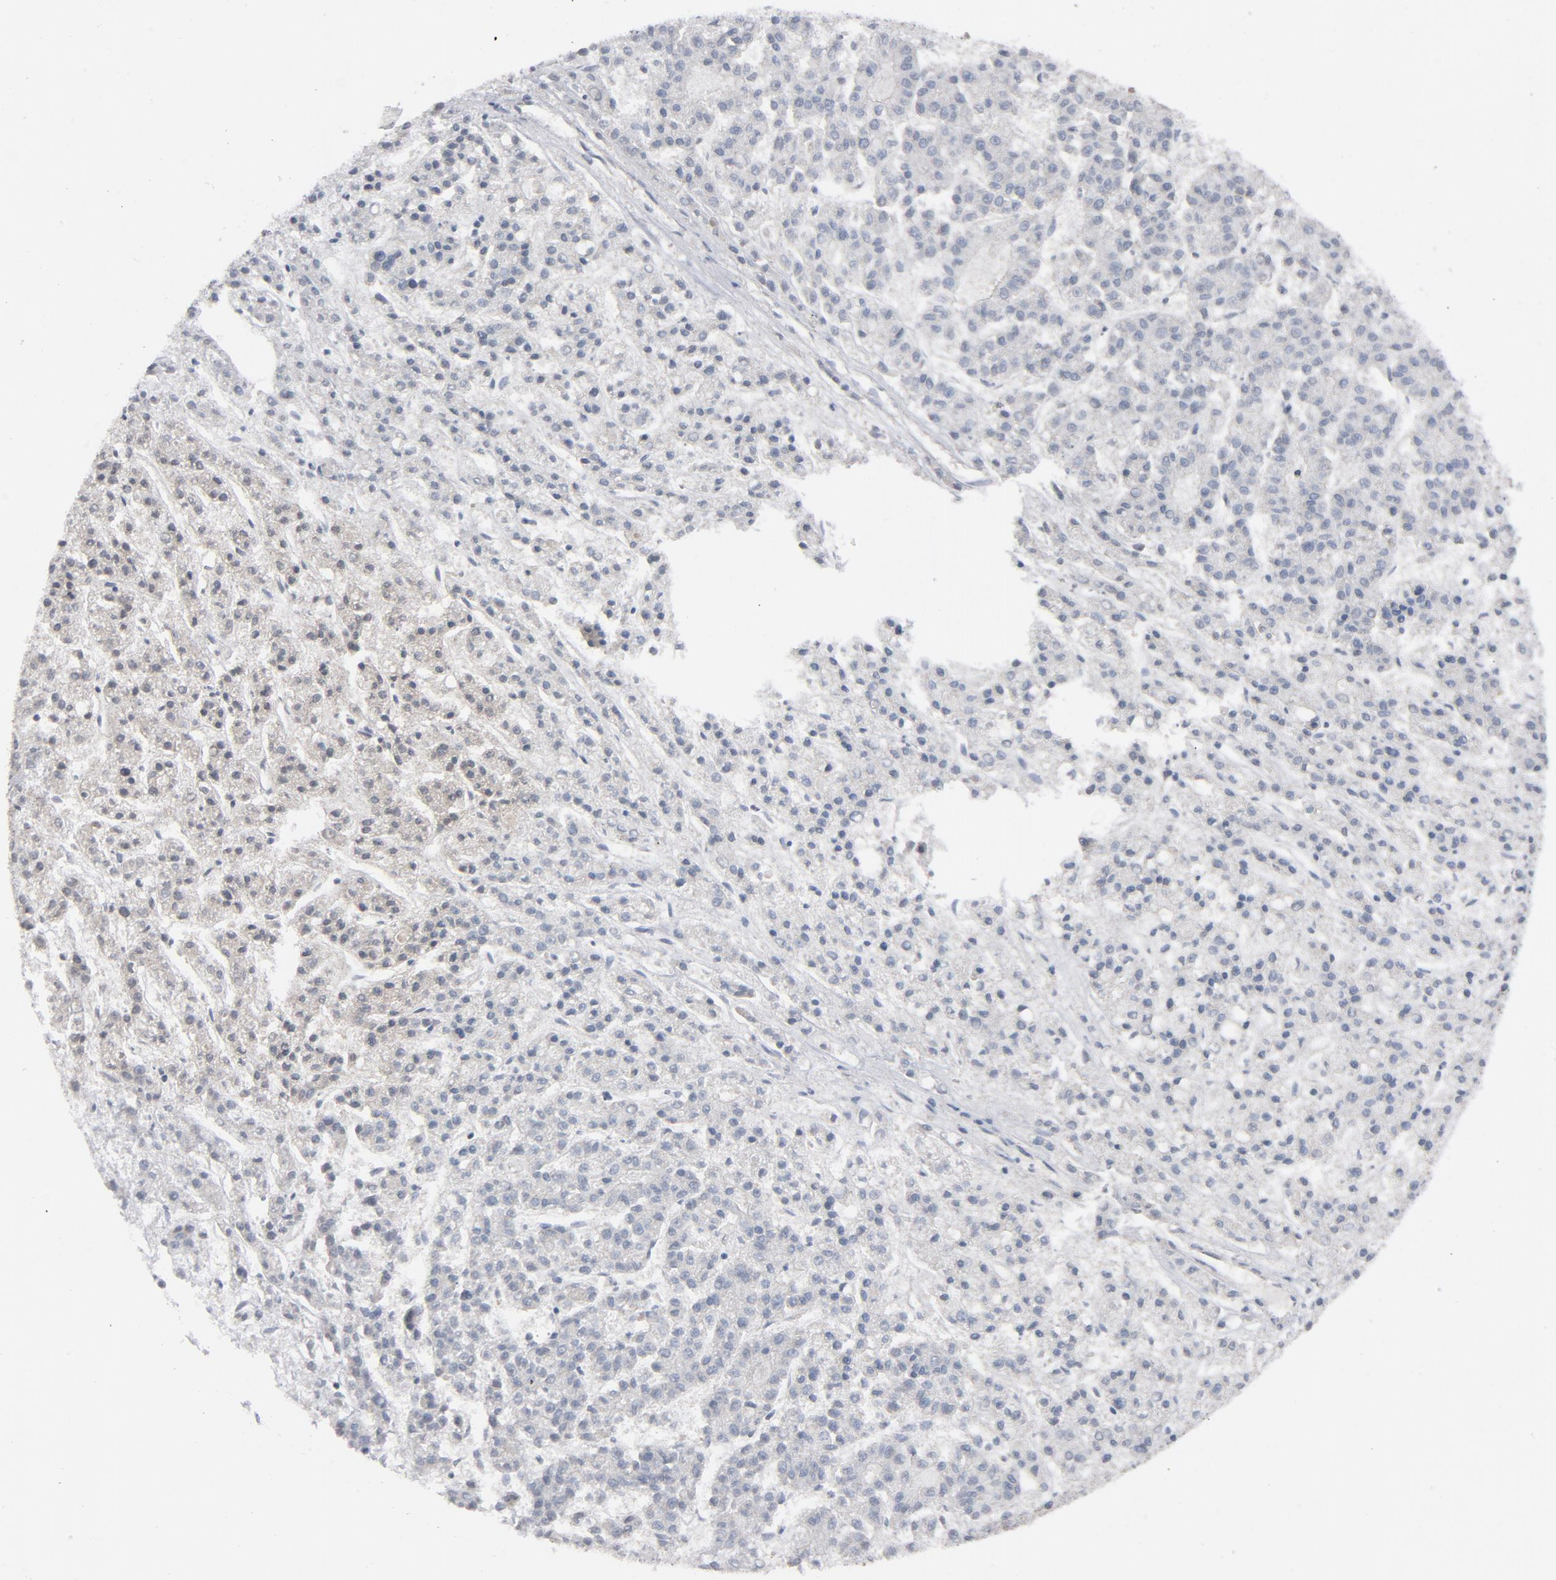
{"staining": {"intensity": "weak", "quantity": "25%-75%", "location": "cytoplasmic/membranous"}, "tissue": "liver cancer", "cell_type": "Tumor cells", "image_type": "cancer", "snomed": [{"axis": "morphology", "description": "Carcinoma, Hepatocellular, NOS"}, {"axis": "topography", "description": "Liver"}], "caption": "Liver cancer (hepatocellular carcinoma) was stained to show a protein in brown. There is low levels of weak cytoplasmic/membranous staining in approximately 25%-75% of tumor cells.", "gene": "PRDX1", "patient": {"sex": "male", "age": 70}}